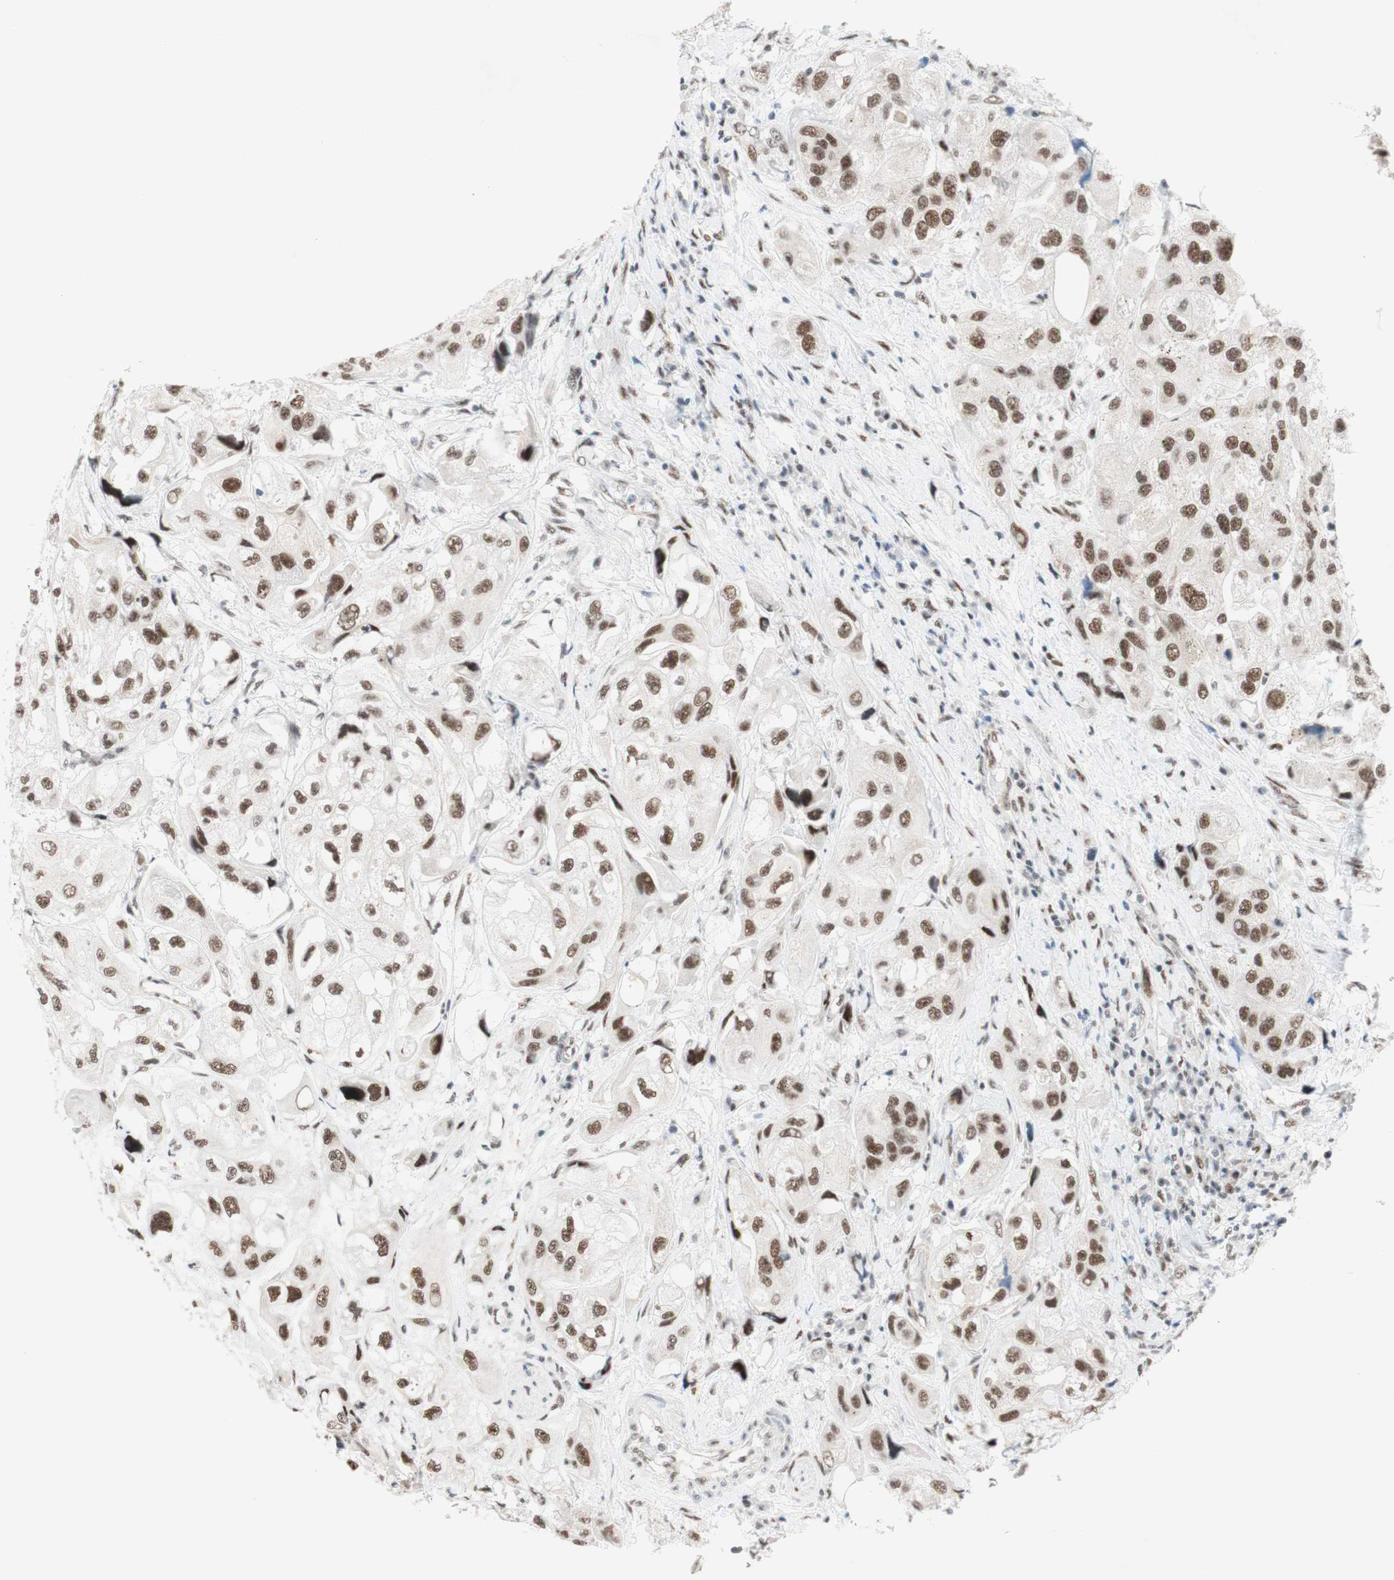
{"staining": {"intensity": "moderate", "quantity": ">75%", "location": "nuclear"}, "tissue": "urothelial cancer", "cell_type": "Tumor cells", "image_type": "cancer", "snomed": [{"axis": "morphology", "description": "Urothelial carcinoma, High grade"}, {"axis": "topography", "description": "Urinary bladder"}], "caption": "Immunohistochemistry (IHC) staining of urothelial cancer, which demonstrates medium levels of moderate nuclear expression in approximately >75% of tumor cells indicating moderate nuclear protein staining. The staining was performed using DAB (3,3'-diaminobenzidine) (brown) for protein detection and nuclei were counterstained in hematoxylin (blue).", "gene": "PRPF19", "patient": {"sex": "female", "age": 64}}